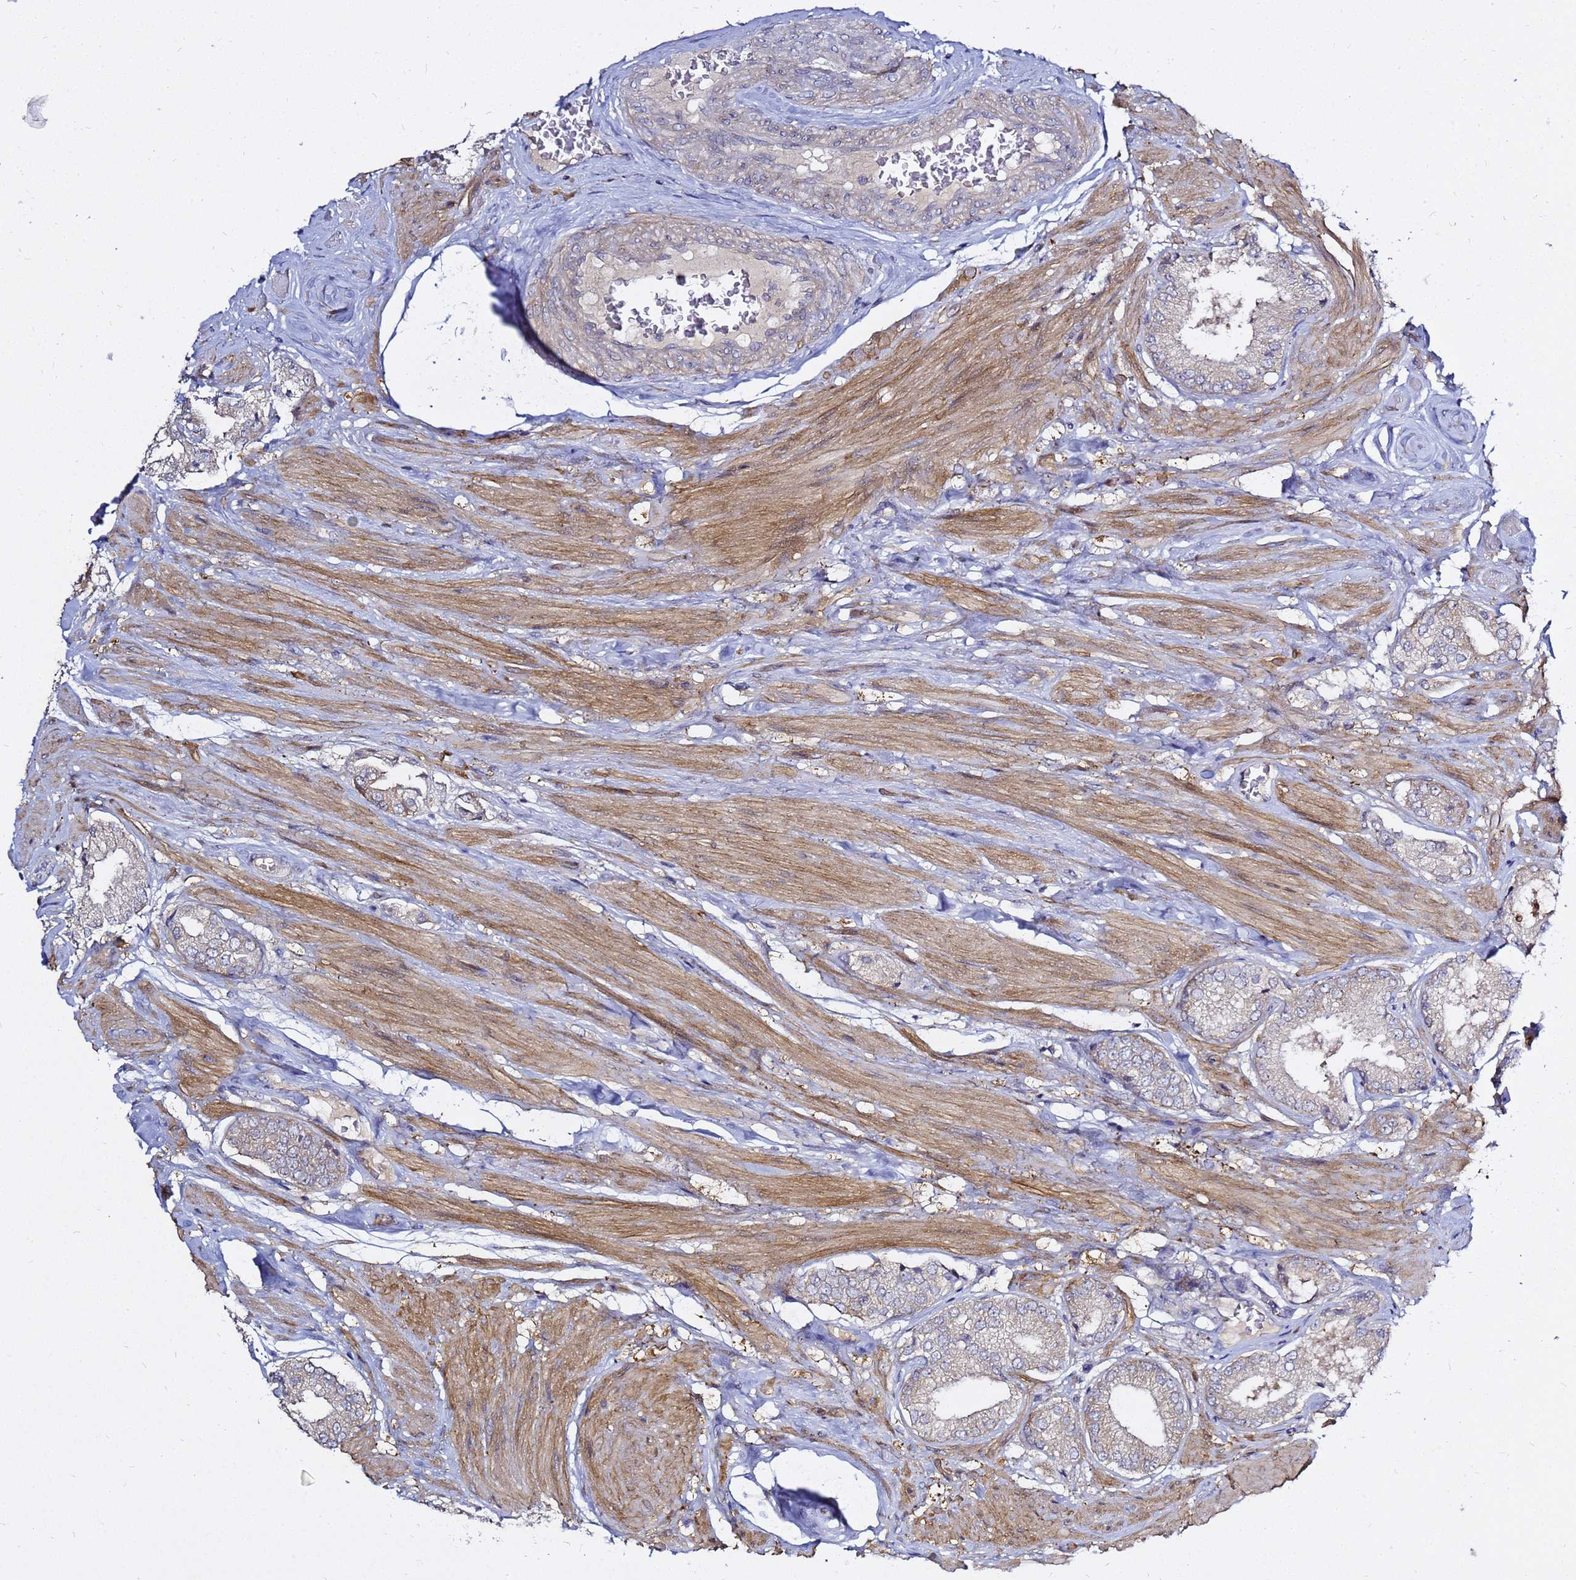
{"staining": {"intensity": "weak", "quantity": "<25%", "location": "cytoplasmic/membranous"}, "tissue": "prostate cancer", "cell_type": "Tumor cells", "image_type": "cancer", "snomed": [{"axis": "morphology", "description": "Adenocarcinoma, High grade"}, {"axis": "topography", "description": "Prostate and seminal vesicle, NOS"}], "caption": "Tumor cells show no significant protein staining in high-grade adenocarcinoma (prostate). (Immunohistochemistry, brightfield microscopy, high magnification).", "gene": "MON1B", "patient": {"sex": "male", "age": 64}}